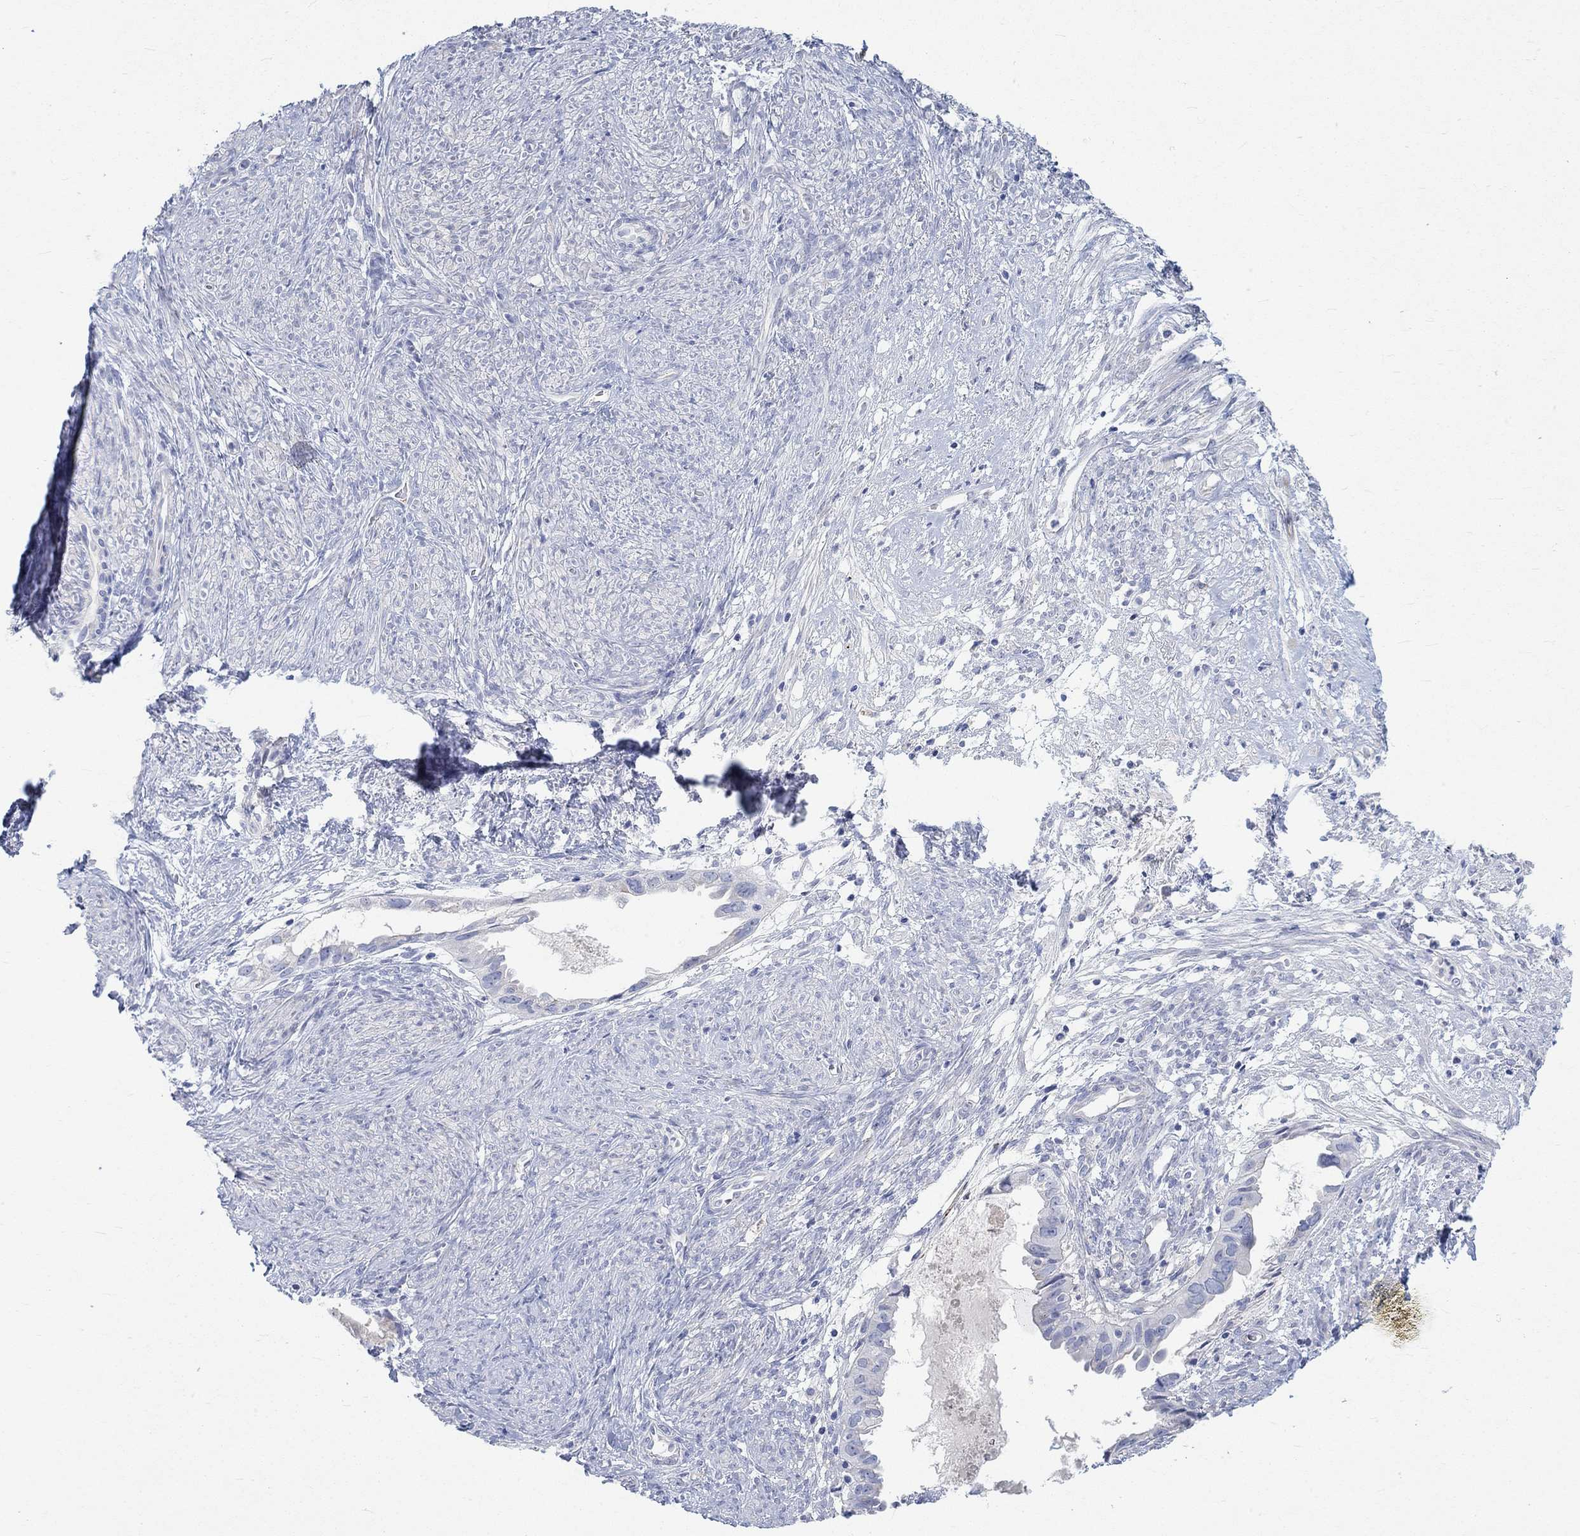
{"staining": {"intensity": "weak", "quantity": "<25%", "location": "cytoplasmic/membranous"}, "tissue": "endometrial cancer", "cell_type": "Tumor cells", "image_type": "cancer", "snomed": [{"axis": "morphology", "description": "Adenocarcinoma, NOS"}, {"axis": "topography", "description": "Endometrium"}], "caption": "The photomicrograph shows no significant positivity in tumor cells of endometrial cancer.", "gene": "NAV3", "patient": {"sex": "female", "age": 86}}